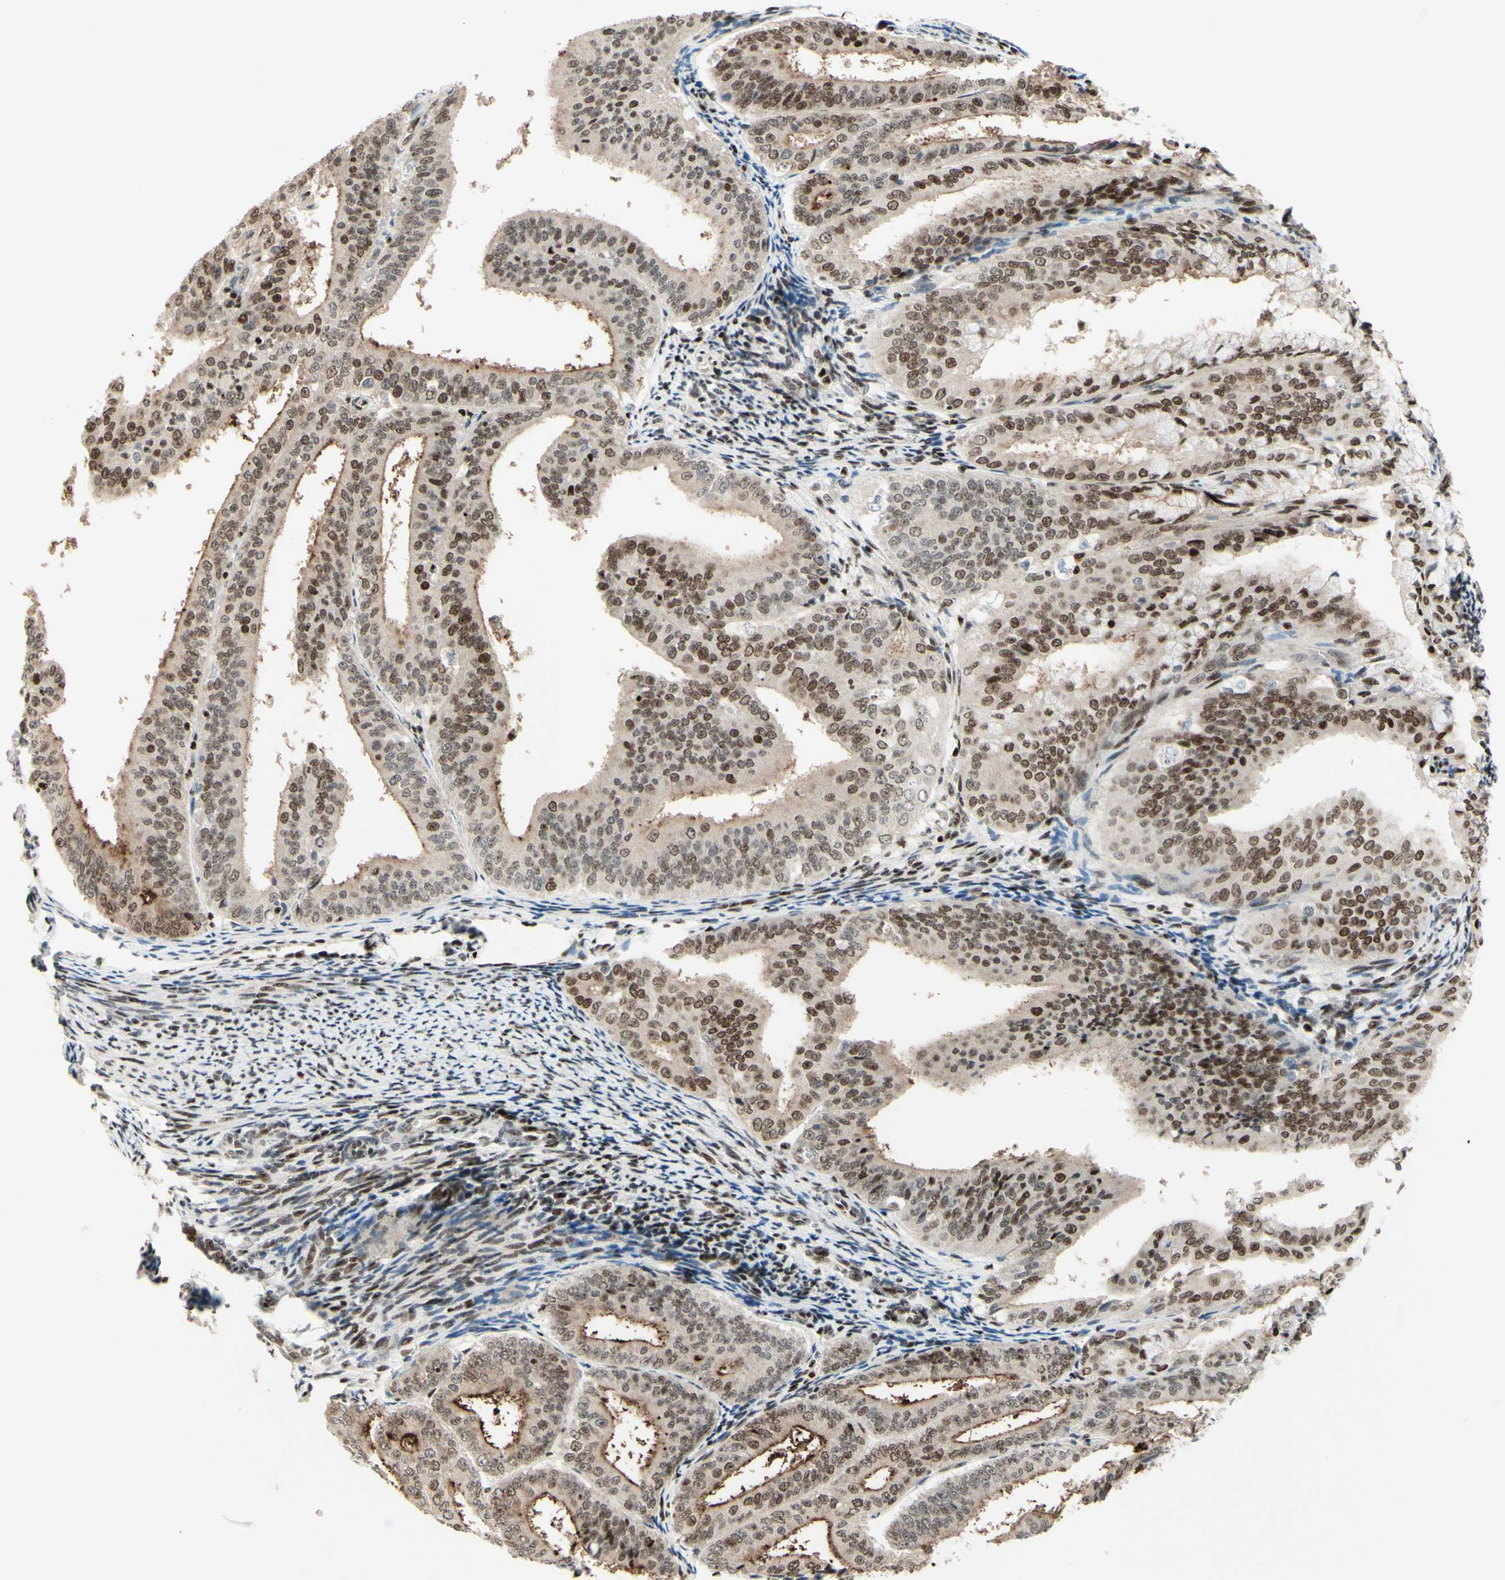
{"staining": {"intensity": "moderate", "quantity": "25%-75%", "location": "cytoplasmic/membranous,nuclear"}, "tissue": "endometrial cancer", "cell_type": "Tumor cells", "image_type": "cancer", "snomed": [{"axis": "morphology", "description": "Adenocarcinoma, NOS"}, {"axis": "topography", "description": "Endometrium"}], "caption": "This micrograph demonstrates endometrial cancer stained with immunohistochemistry to label a protein in brown. The cytoplasmic/membranous and nuclear of tumor cells show moderate positivity for the protein. Nuclei are counter-stained blue.", "gene": "CDKL5", "patient": {"sex": "female", "age": 63}}